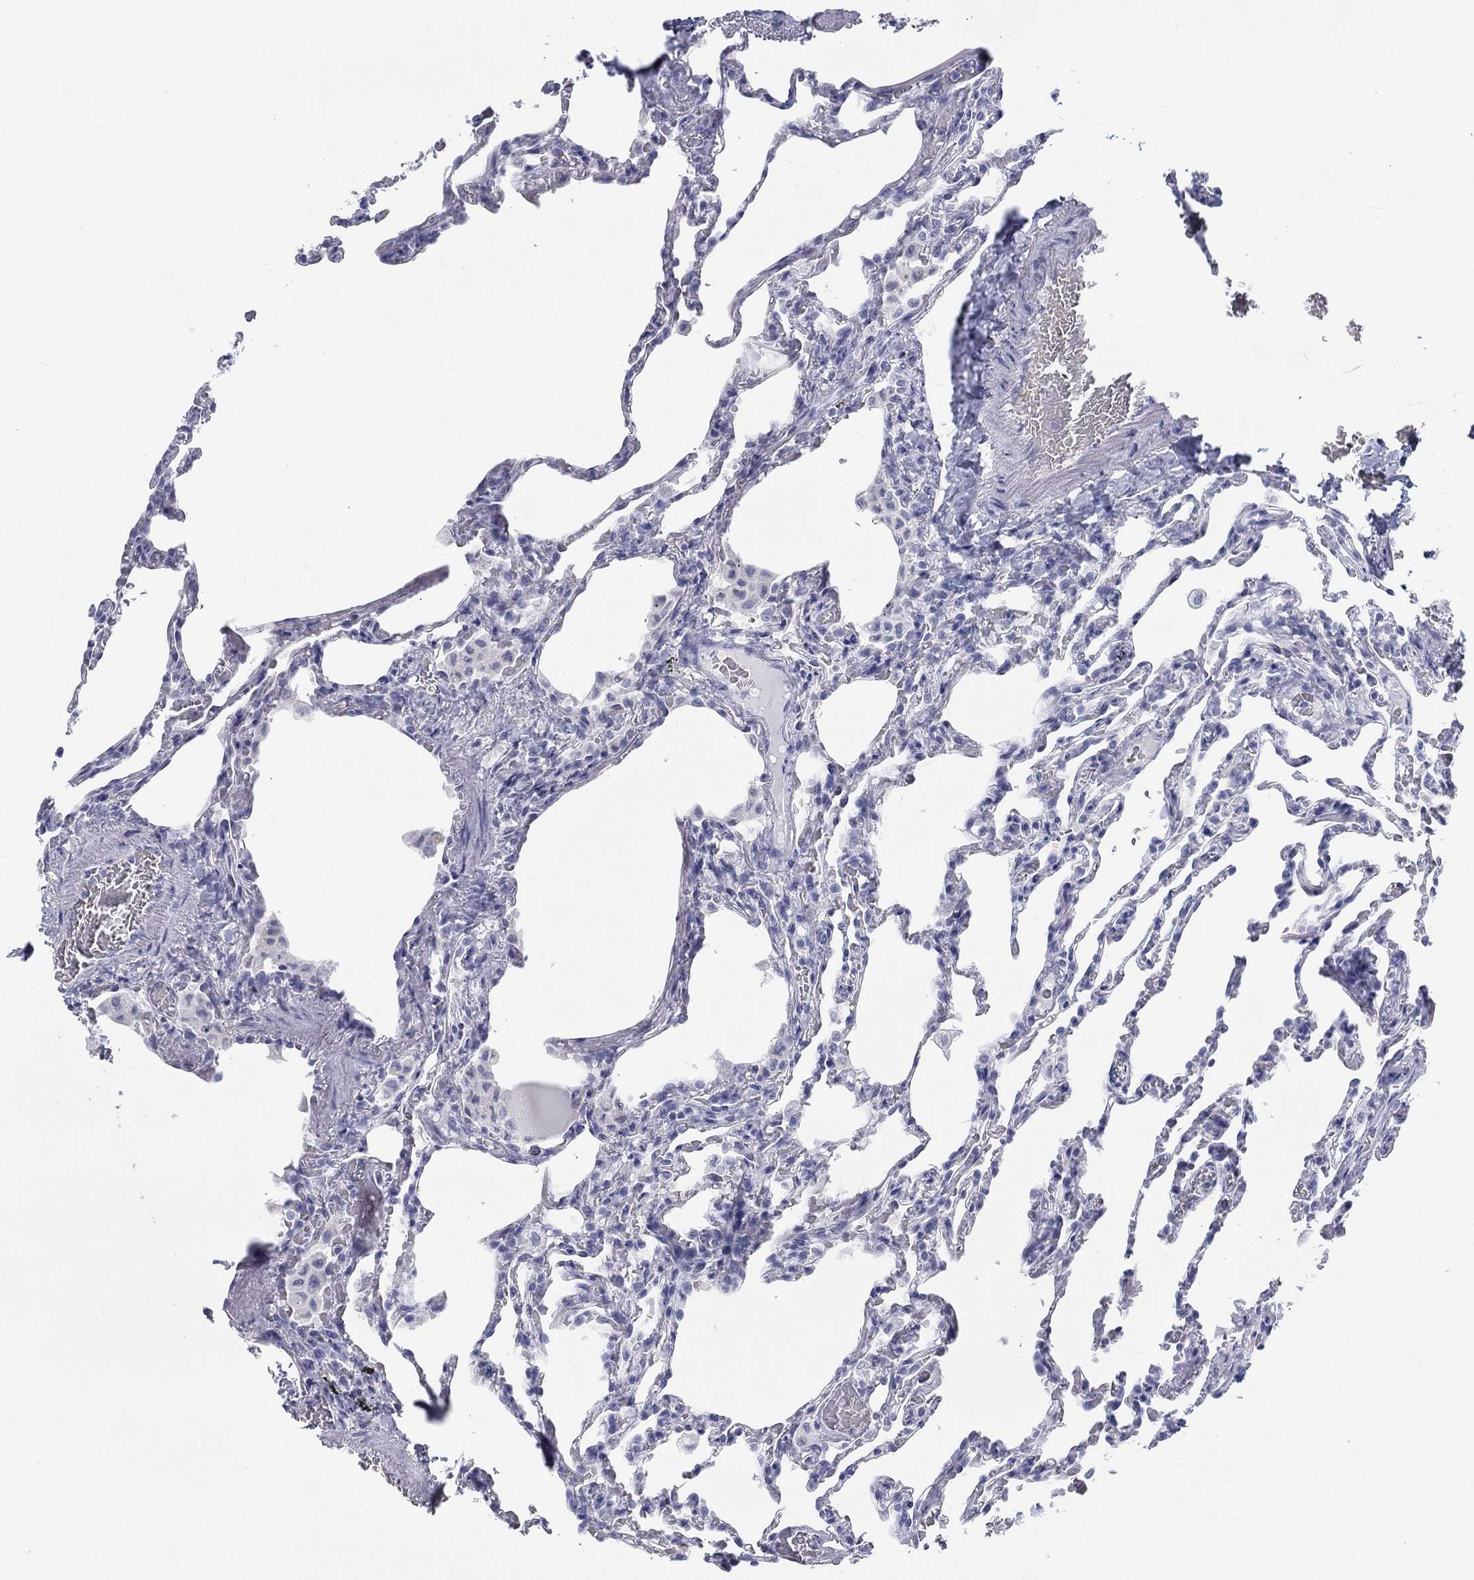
{"staining": {"intensity": "negative", "quantity": "none", "location": "none"}, "tissue": "lung", "cell_type": "Alveolar cells", "image_type": "normal", "snomed": [{"axis": "morphology", "description": "Normal tissue, NOS"}, {"axis": "topography", "description": "Lung"}], "caption": "High power microscopy image of an IHC micrograph of benign lung, revealing no significant staining in alveolar cells. Nuclei are stained in blue.", "gene": "CALB1", "patient": {"sex": "female", "age": 43}}